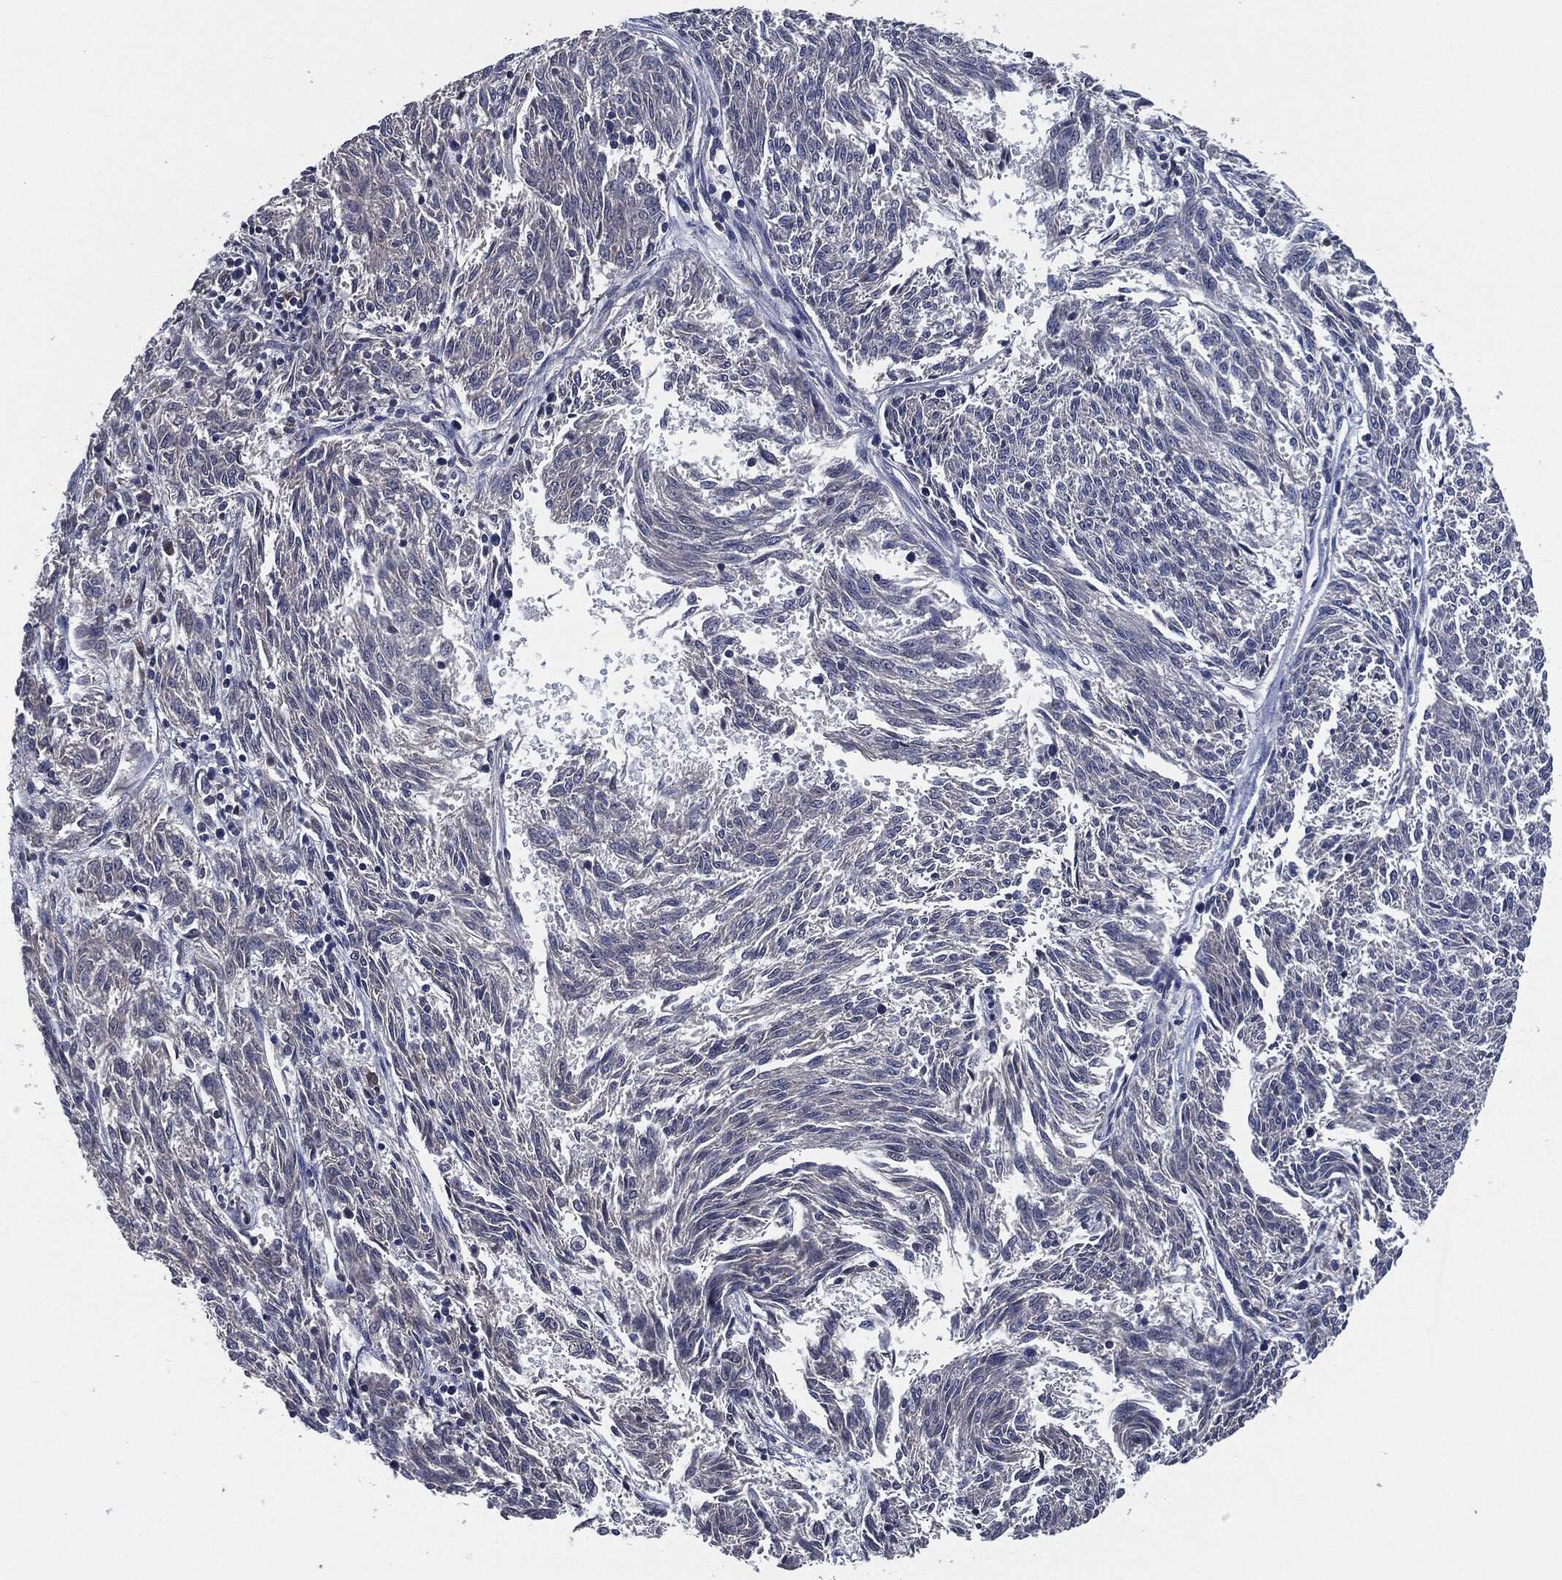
{"staining": {"intensity": "negative", "quantity": "none", "location": "none"}, "tissue": "melanoma", "cell_type": "Tumor cells", "image_type": "cancer", "snomed": [{"axis": "morphology", "description": "Malignant melanoma, NOS"}, {"axis": "topography", "description": "Skin"}], "caption": "Tumor cells show no significant protein staining in malignant melanoma. Nuclei are stained in blue.", "gene": "IL2RG", "patient": {"sex": "female", "age": 72}}